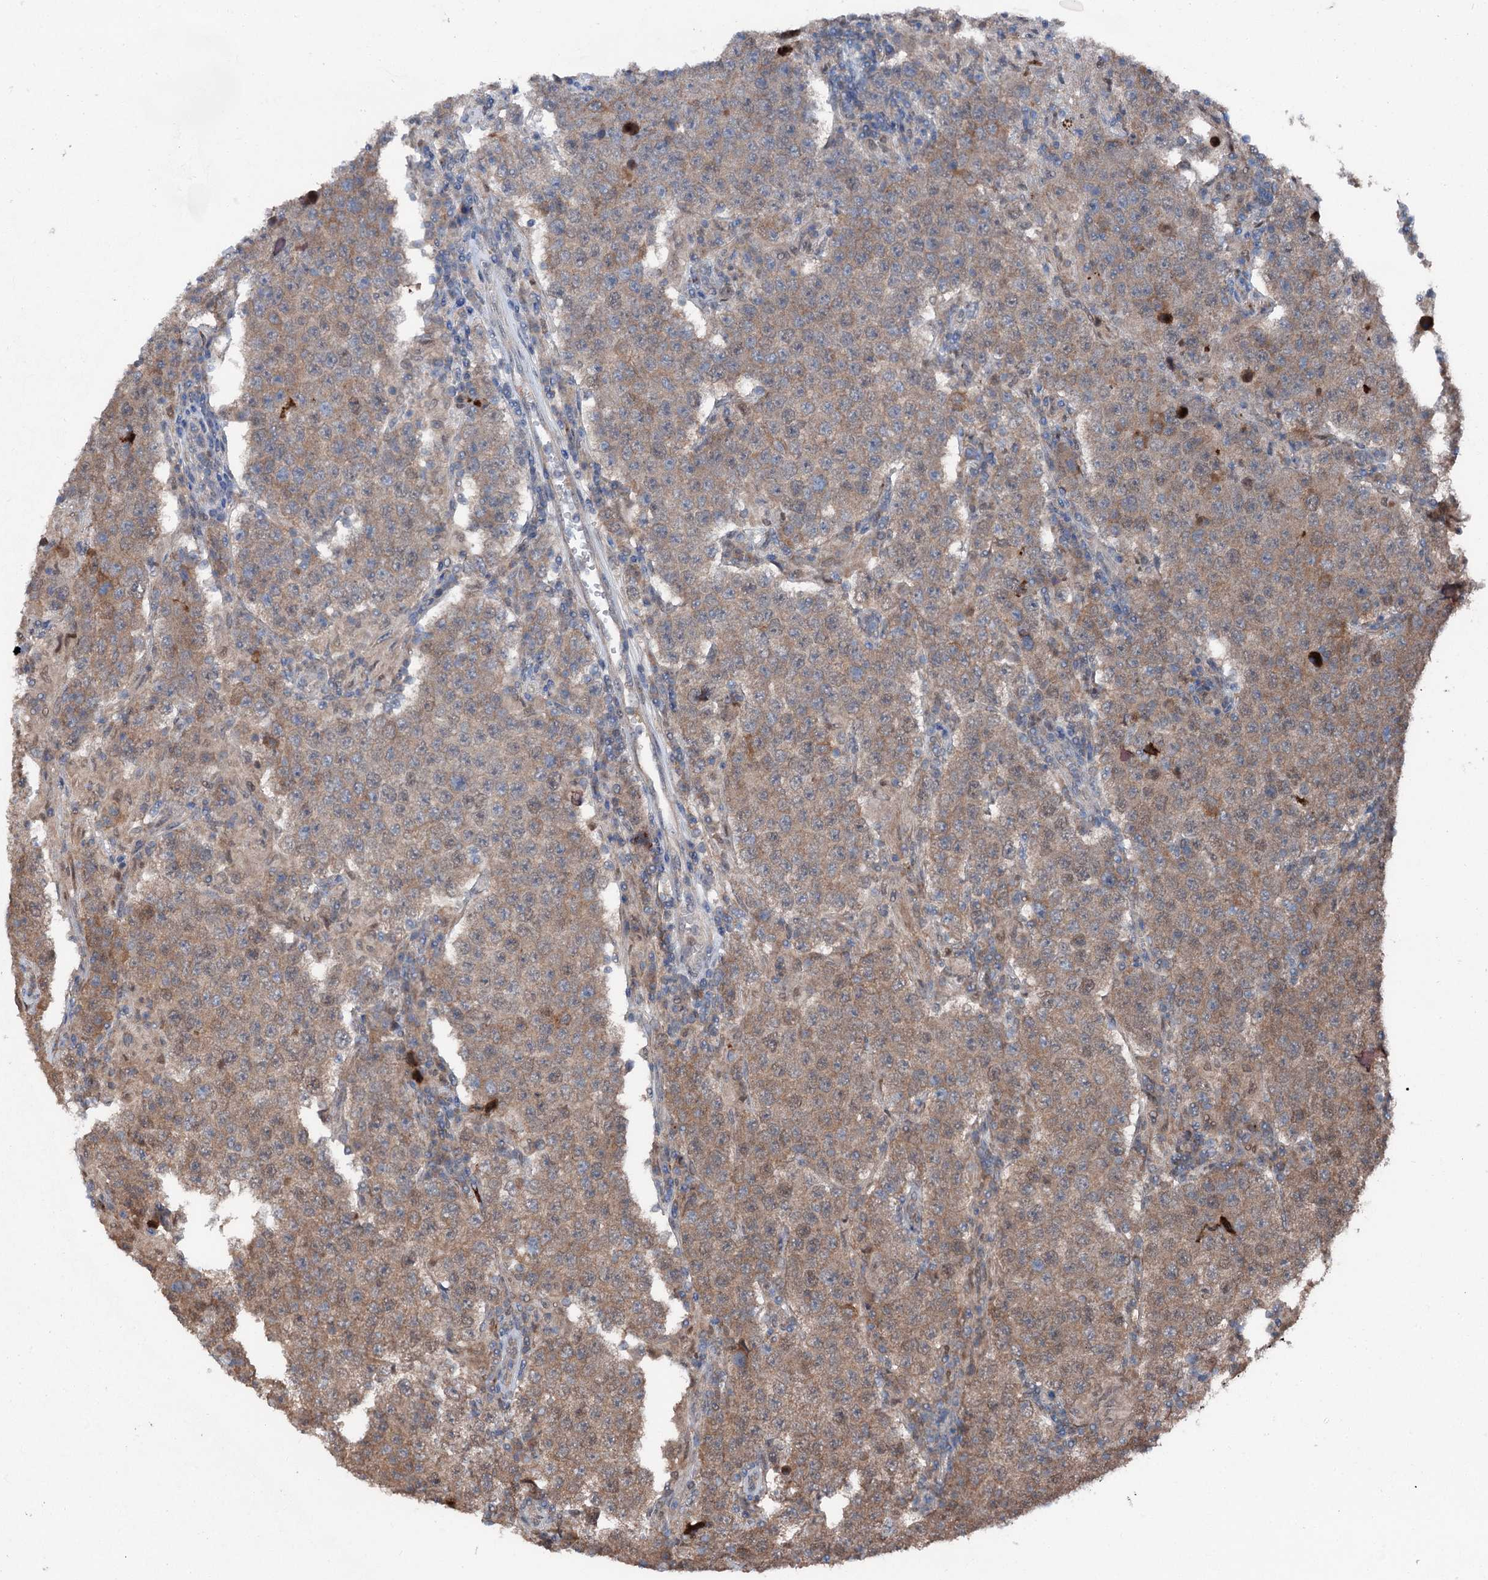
{"staining": {"intensity": "moderate", "quantity": "25%-75%", "location": "cytoplasmic/membranous,nuclear"}, "tissue": "testis cancer", "cell_type": "Tumor cells", "image_type": "cancer", "snomed": [{"axis": "morphology", "description": "Normal tissue, NOS"}, {"axis": "morphology", "description": "Urothelial carcinoma, High grade"}, {"axis": "morphology", "description": "Seminoma, NOS"}, {"axis": "morphology", "description": "Carcinoma, Embryonal, NOS"}, {"axis": "topography", "description": "Urinary bladder"}, {"axis": "topography", "description": "Testis"}], "caption": "The immunohistochemical stain shows moderate cytoplasmic/membranous and nuclear positivity in tumor cells of urothelial carcinoma (high-grade) (testis) tissue.", "gene": "PSMD13", "patient": {"sex": "male", "age": 41}}